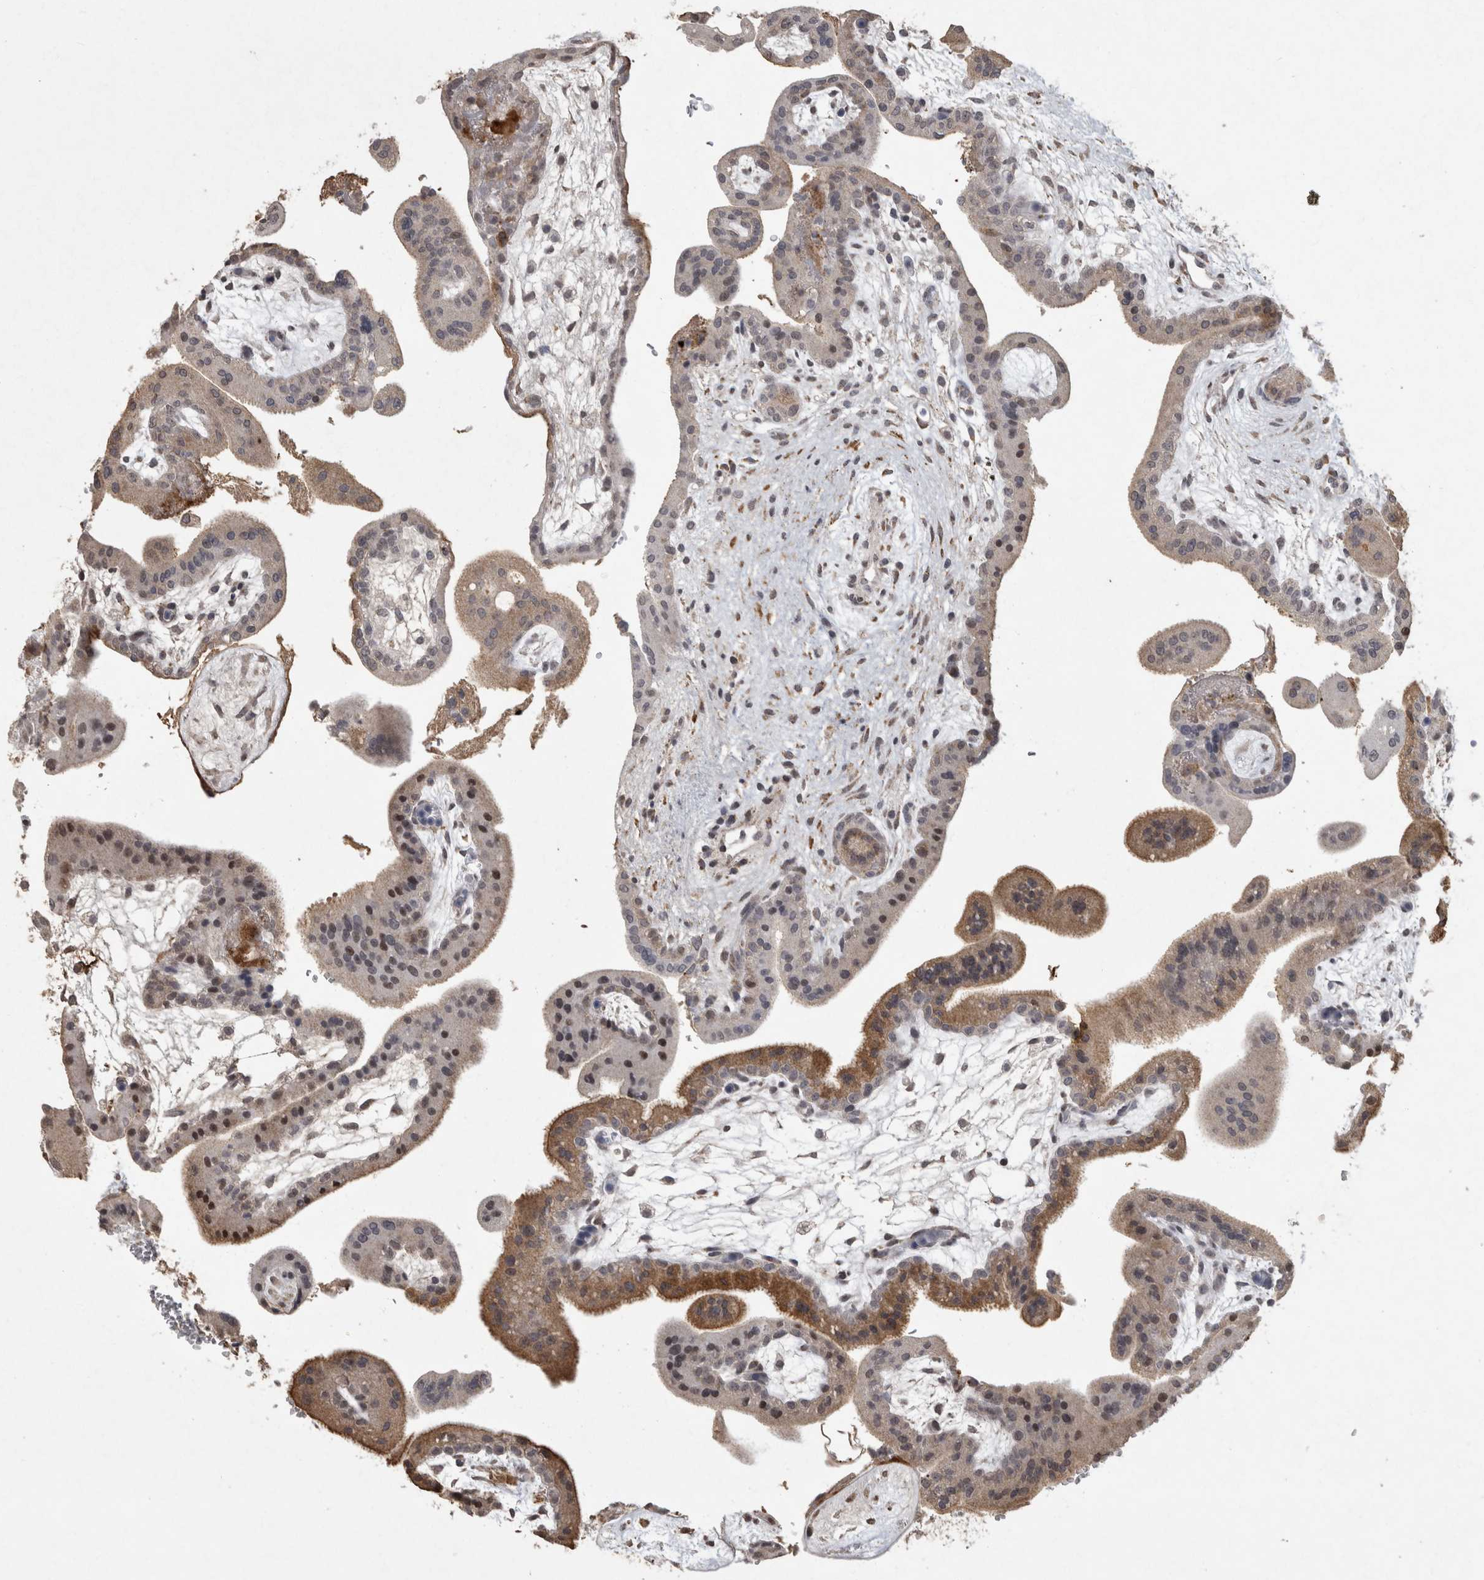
{"staining": {"intensity": "strong", "quantity": "25%-75%", "location": "cytoplasmic/membranous"}, "tissue": "placenta", "cell_type": "Decidual cells", "image_type": "normal", "snomed": [{"axis": "morphology", "description": "Normal tissue, NOS"}, {"axis": "topography", "description": "Placenta"}], "caption": "Unremarkable placenta was stained to show a protein in brown. There is high levels of strong cytoplasmic/membranous expression in about 25%-75% of decidual cells. (brown staining indicates protein expression, while blue staining denotes nuclei).", "gene": "MEP1A", "patient": {"sex": "female", "age": 35}}